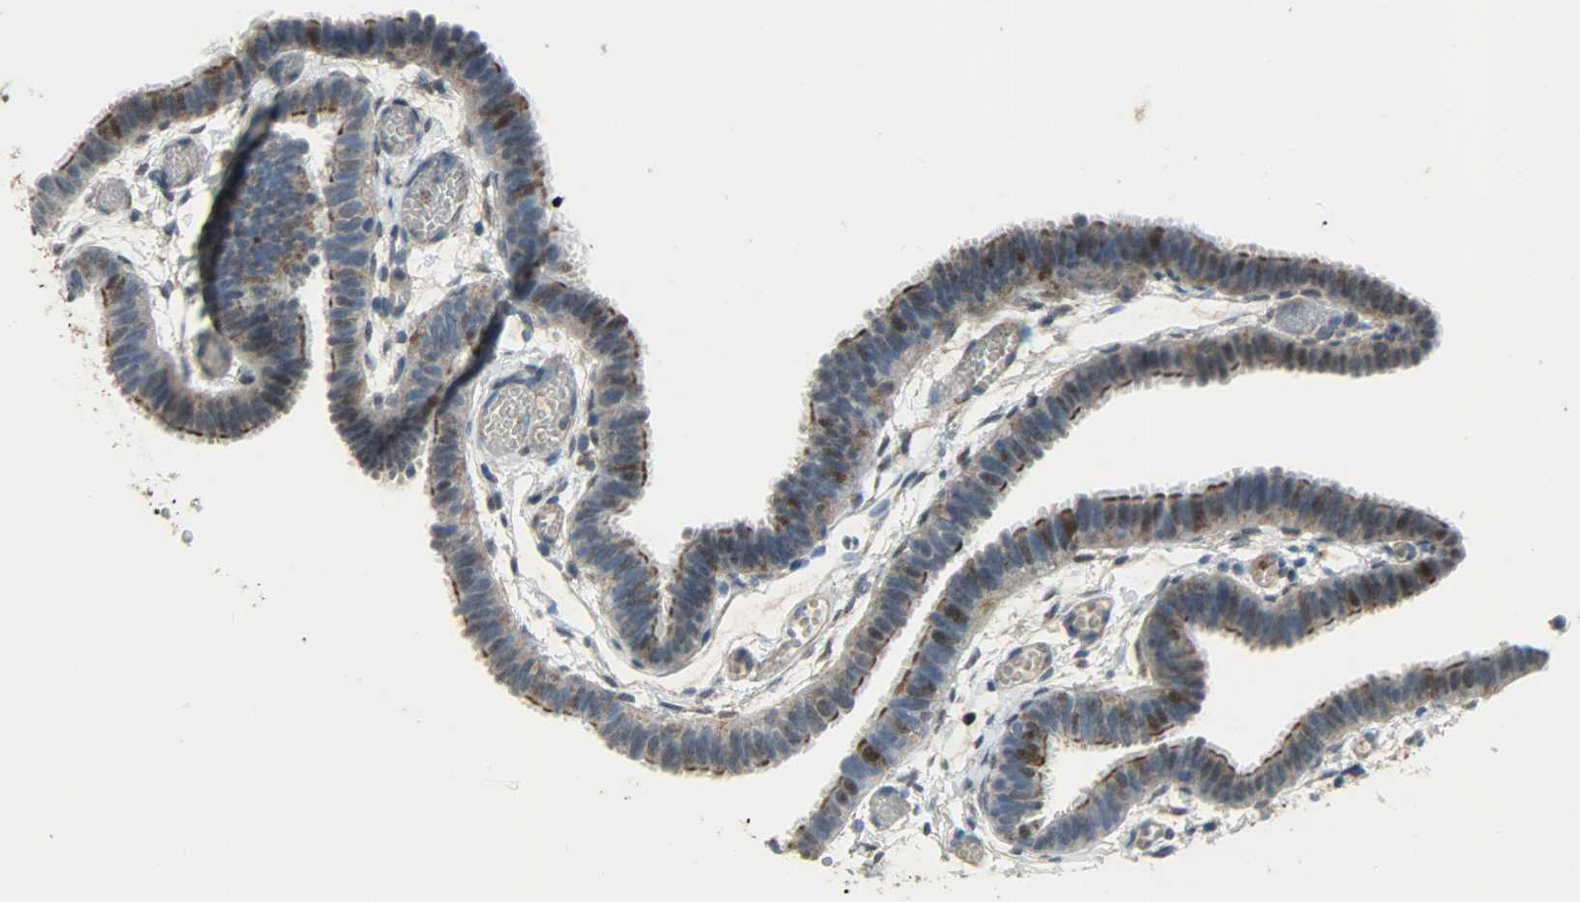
{"staining": {"intensity": "moderate", "quantity": ">75%", "location": "cytoplasmic/membranous,nuclear"}, "tissue": "fallopian tube", "cell_type": "Glandular cells", "image_type": "normal", "snomed": [{"axis": "morphology", "description": "Normal tissue, NOS"}, {"axis": "topography", "description": "Fallopian tube"}], "caption": "Immunohistochemistry histopathology image of unremarkable fallopian tube stained for a protein (brown), which reveals medium levels of moderate cytoplasmic/membranous,nuclear staining in about >75% of glandular cells.", "gene": "LDHB", "patient": {"sex": "female", "age": 29}}